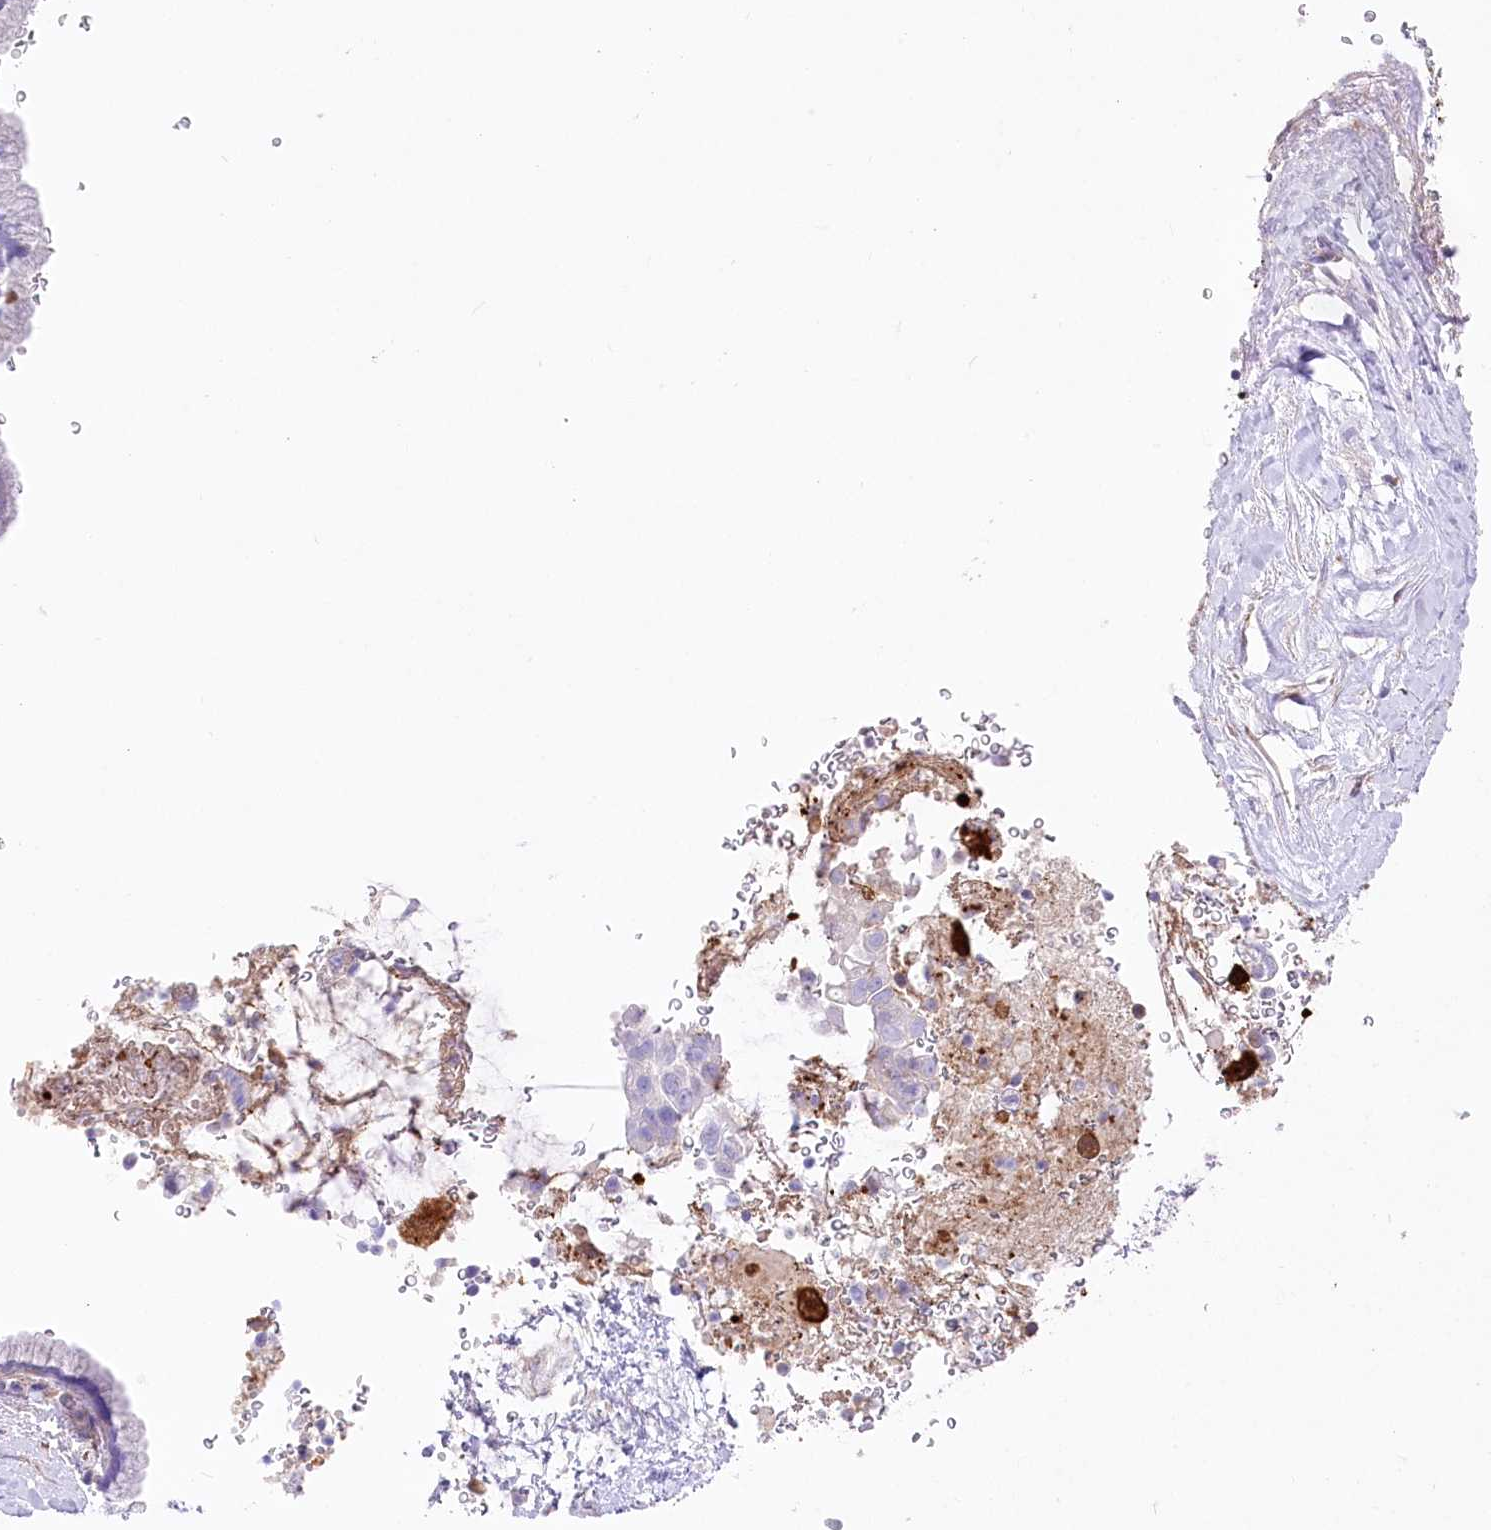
{"staining": {"intensity": "negative", "quantity": "none", "location": "none"}, "tissue": "pancreatic cancer", "cell_type": "Tumor cells", "image_type": "cancer", "snomed": [{"axis": "morphology", "description": "Adenocarcinoma, NOS"}, {"axis": "topography", "description": "Pancreas"}], "caption": "Immunohistochemistry (IHC) of human pancreatic adenocarcinoma demonstrates no expression in tumor cells.", "gene": "DNAJC19", "patient": {"sex": "male", "age": 75}}